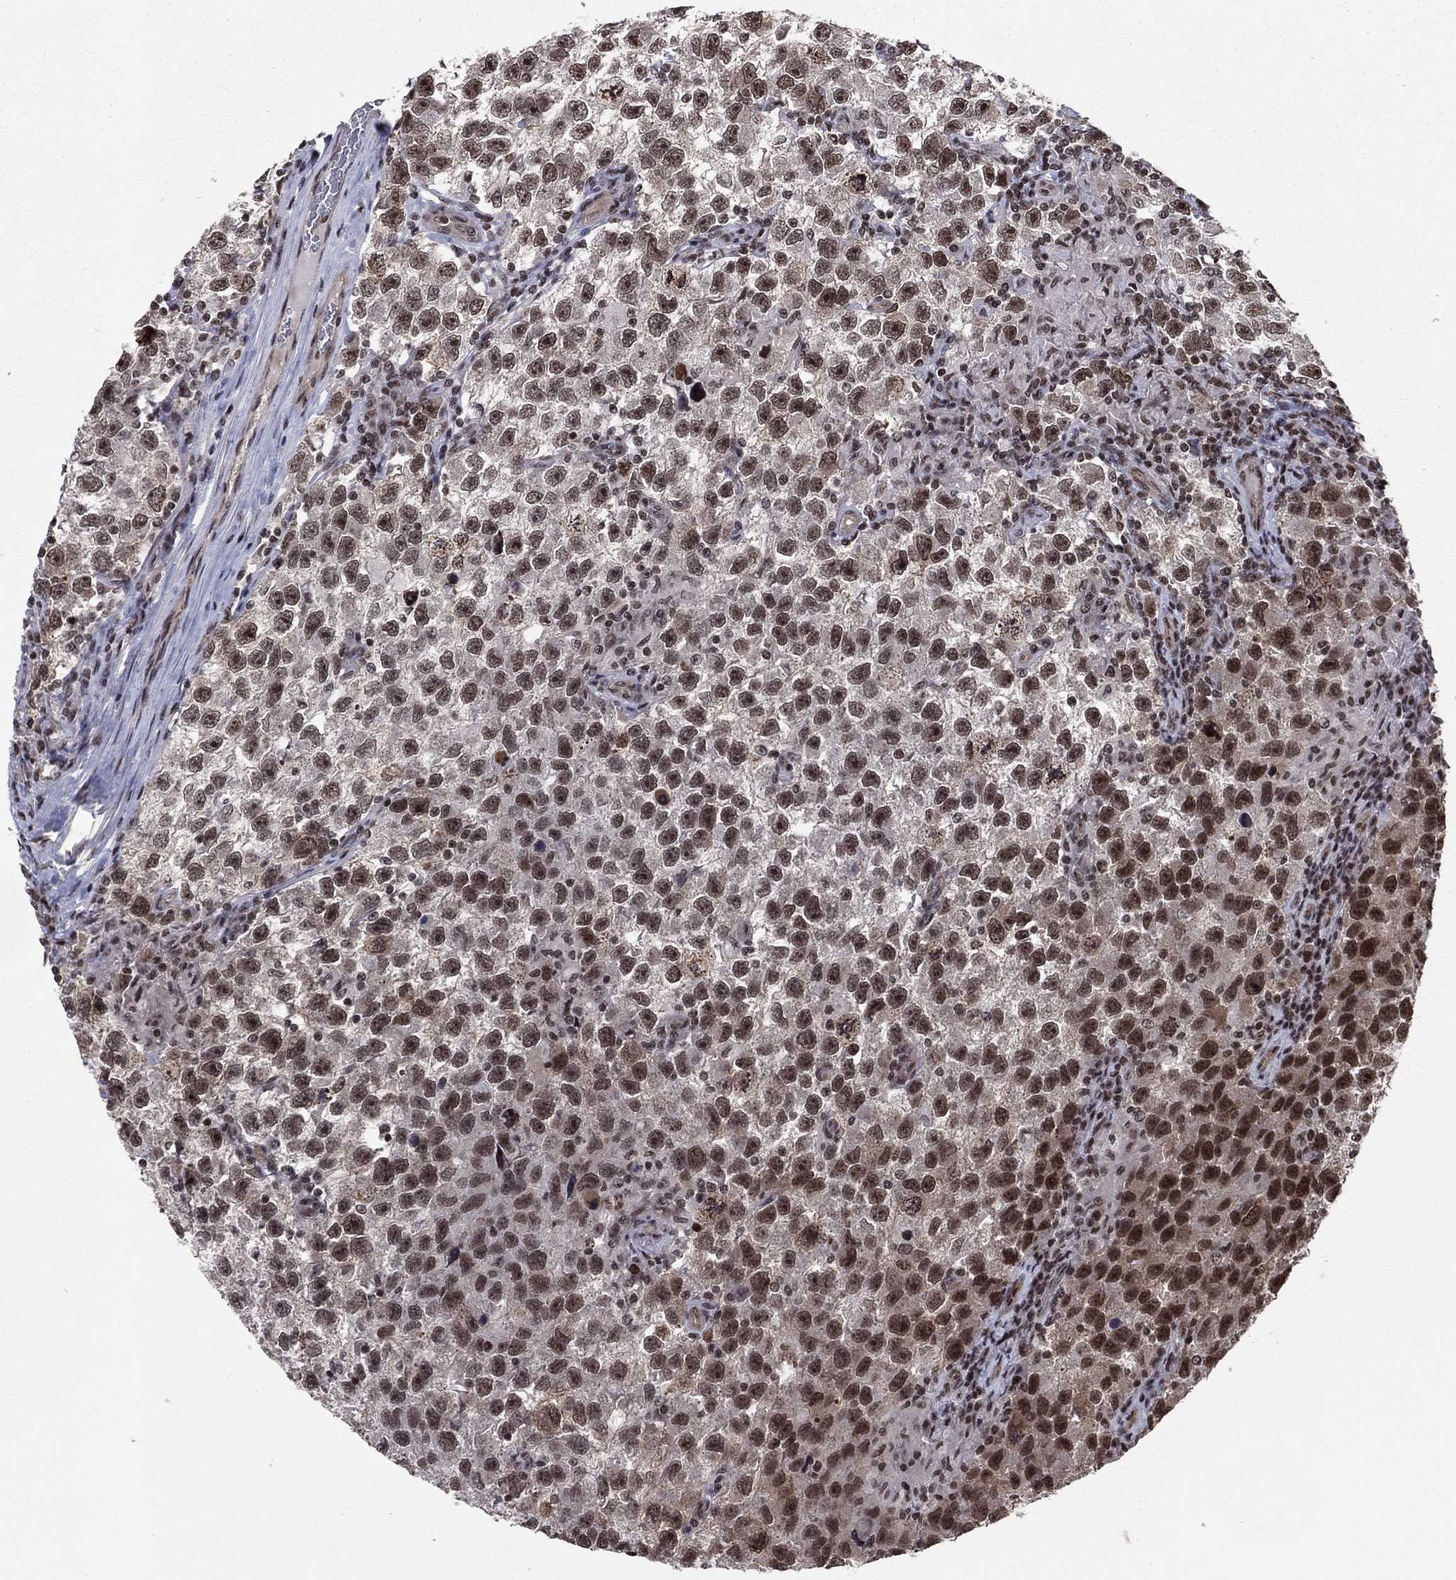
{"staining": {"intensity": "strong", "quantity": "25%-75%", "location": "nuclear"}, "tissue": "testis cancer", "cell_type": "Tumor cells", "image_type": "cancer", "snomed": [{"axis": "morphology", "description": "Seminoma, NOS"}, {"axis": "topography", "description": "Testis"}], "caption": "DAB (3,3'-diaminobenzidine) immunohistochemical staining of seminoma (testis) demonstrates strong nuclear protein expression in approximately 25%-75% of tumor cells.", "gene": "SMC3", "patient": {"sex": "male", "age": 26}}